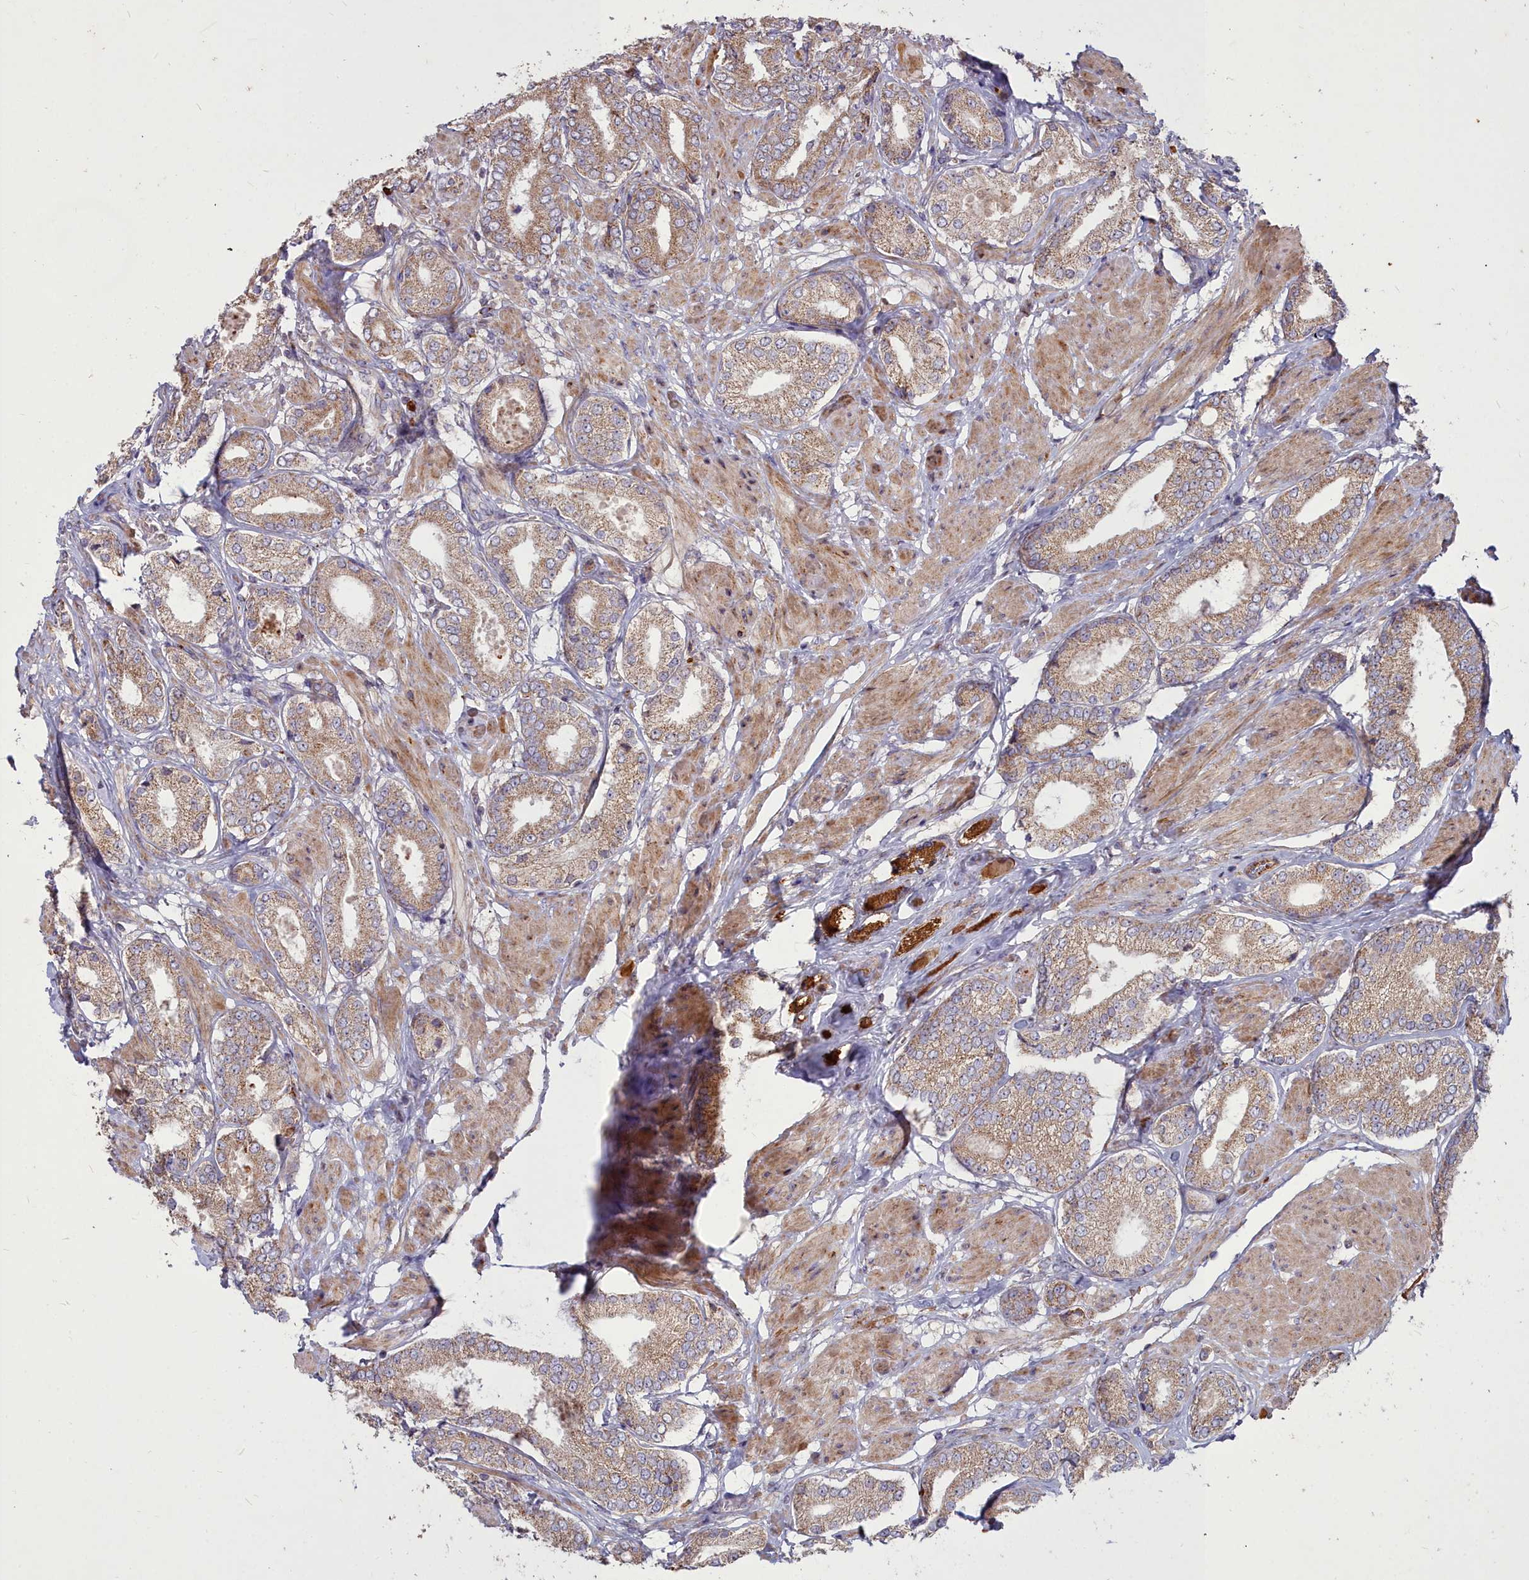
{"staining": {"intensity": "moderate", "quantity": ">75%", "location": "cytoplasmic/membranous"}, "tissue": "prostate cancer", "cell_type": "Tumor cells", "image_type": "cancer", "snomed": [{"axis": "morphology", "description": "Adenocarcinoma, High grade"}, {"axis": "topography", "description": "Prostate and seminal vesicle, NOS"}], "caption": "Brown immunohistochemical staining in human prostate cancer shows moderate cytoplasmic/membranous positivity in approximately >75% of tumor cells.", "gene": "COX11", "patient": {"sex": "male", "age": 64}}